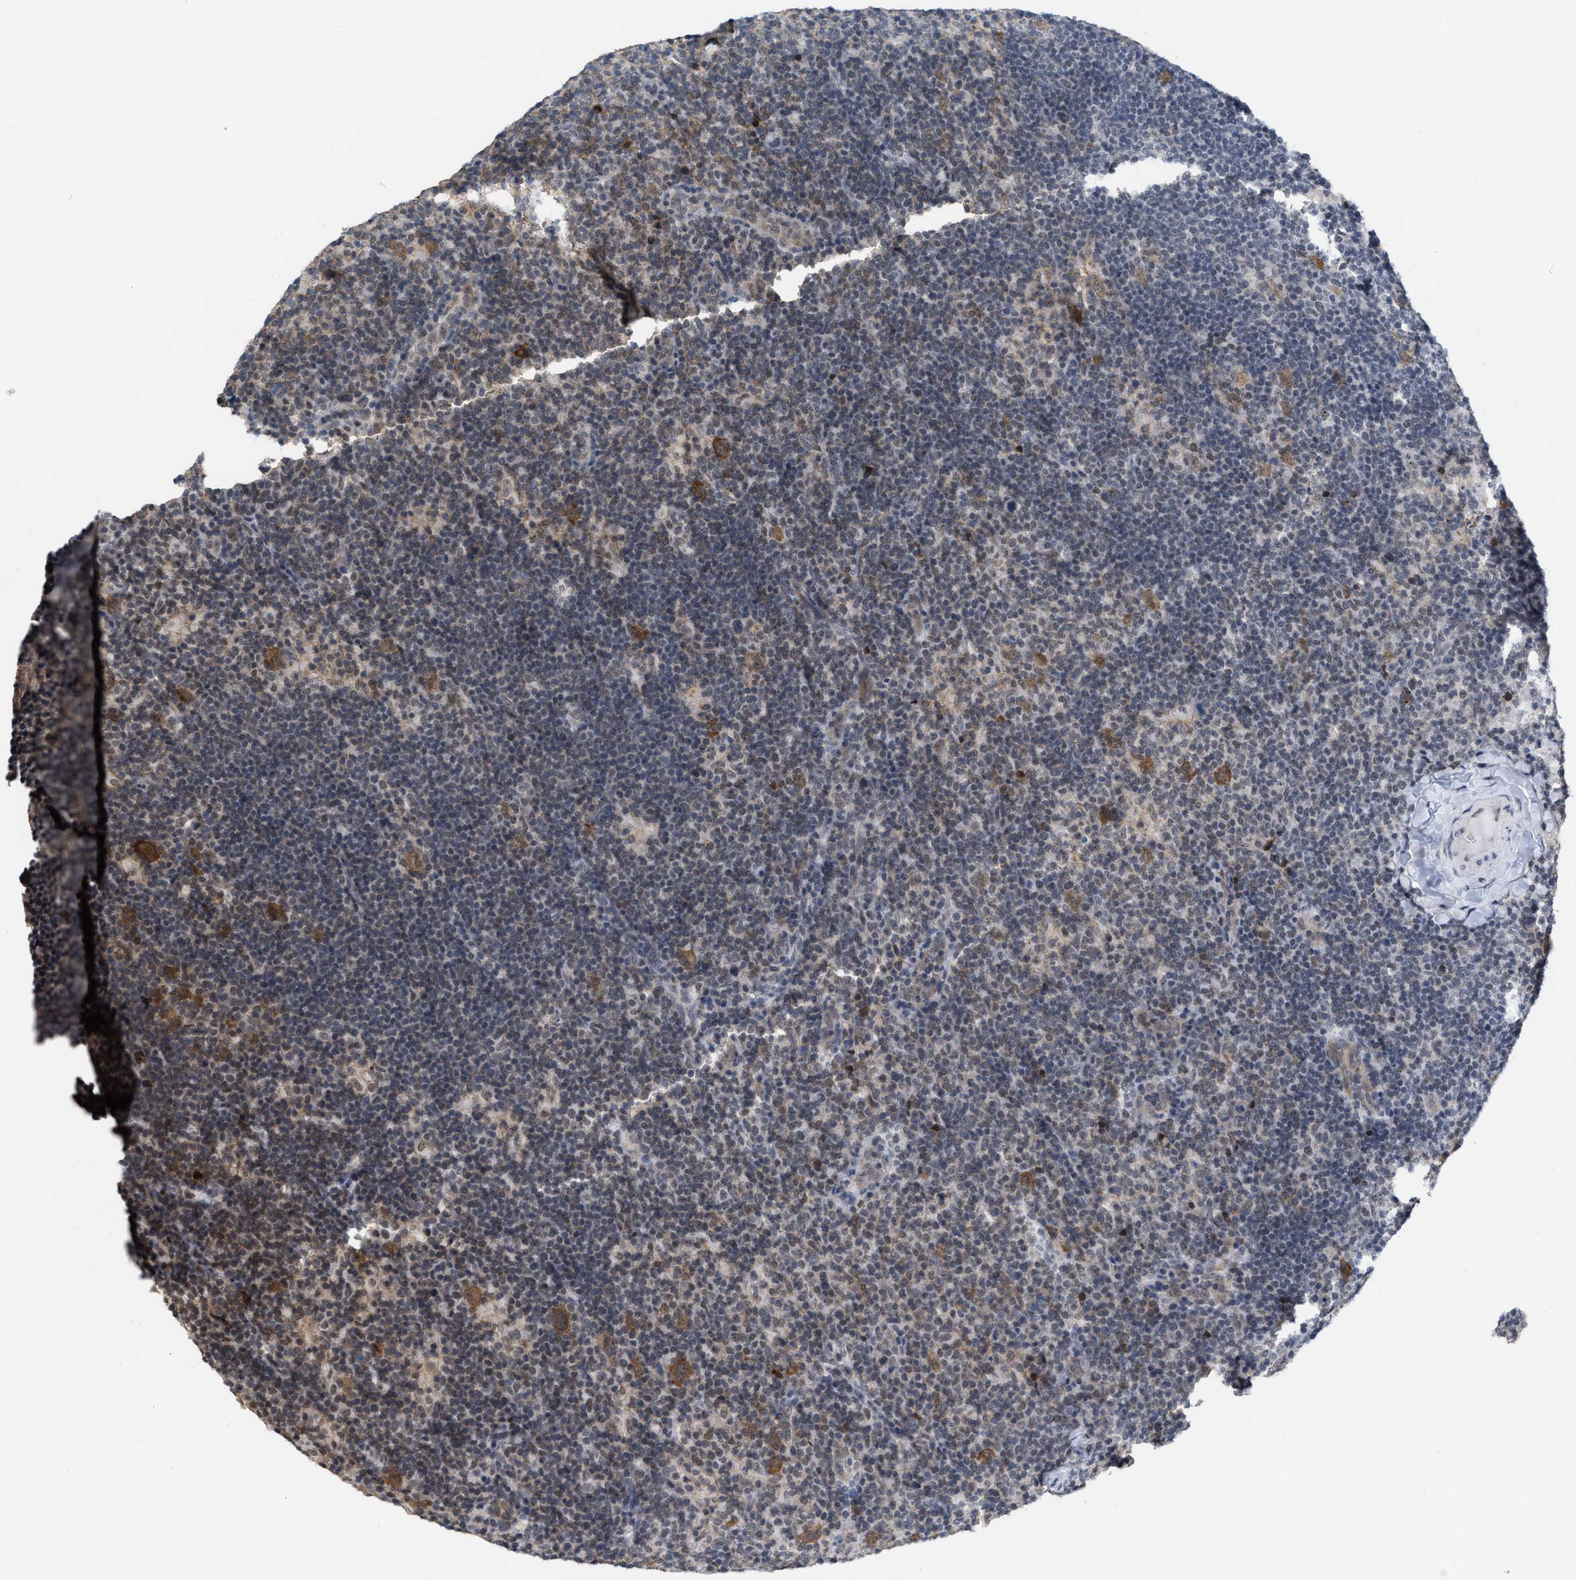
{"staining": {"intensity": "moderate", "quantity": ">75%", "location": "cytoplasmic/membranous"}, "tissue": "lymphoma", "cell_type": "Tumor cells", "image_type": "cancer", "snomed": [{"axis": "morphology", "description": "Hodgkin's disease, NOS"}, {"axis": "topography", "description": "Lymph node"}], "caption": "Protein staining of Hodgkin's disease tissue demonstrates moderate cytoplasmic/membranous staining in about >75% of tumor cells.", "gene": "BAIAP2L1", "patient": {"sex": "female", "age": 57}}